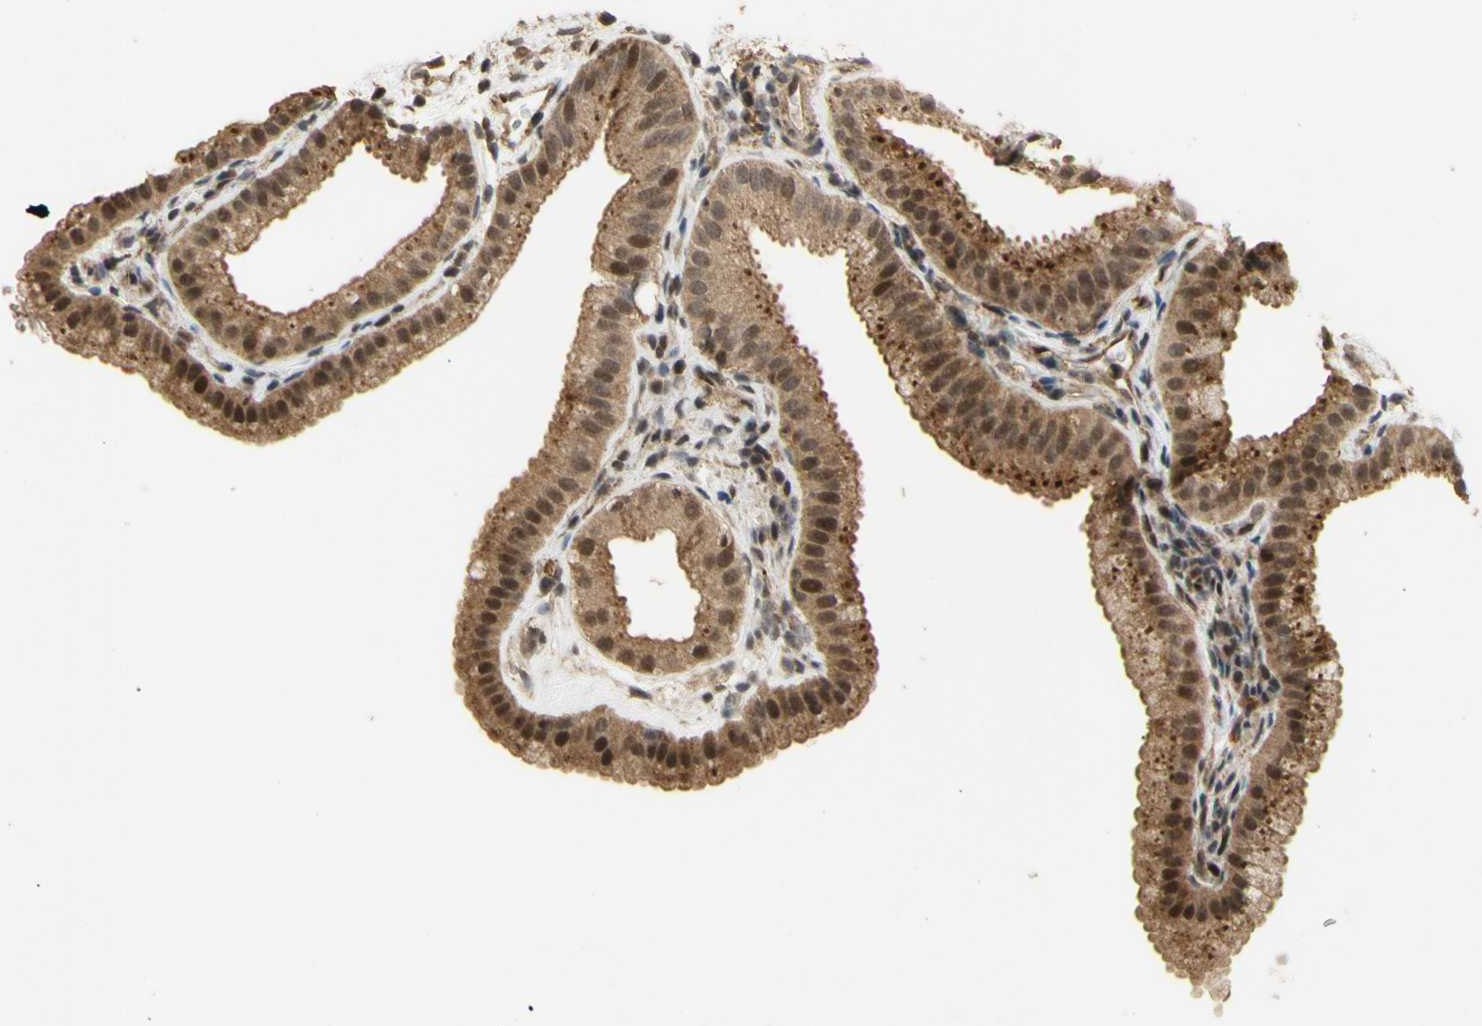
{"staining": {"intensity": "moderate", "quantity": ">75%", "location": "cytoplasmic/membranous,nuclear"}, "tissue": "gallbladder", "cell_type": "Glandular cells", "image_type": "normal", "snomed": [{"axis": "morphology", "description": "Normal tissue, NOS"}, {"axis": "topography", "description": "Gallbladder"}], "caption": "Immunohistochemistry image of normal gallbladder: gallbladder stained using IHC demonstrates medium levels of moderate protein expression localized specifically in the cytoplasmic/membranous,nuclear of glandular cells, appearing as a cytoplasmic/membranous,nuclear brown color.", "gene": "GTF2E2", "patient": {"sex": "female", "age": 64}}